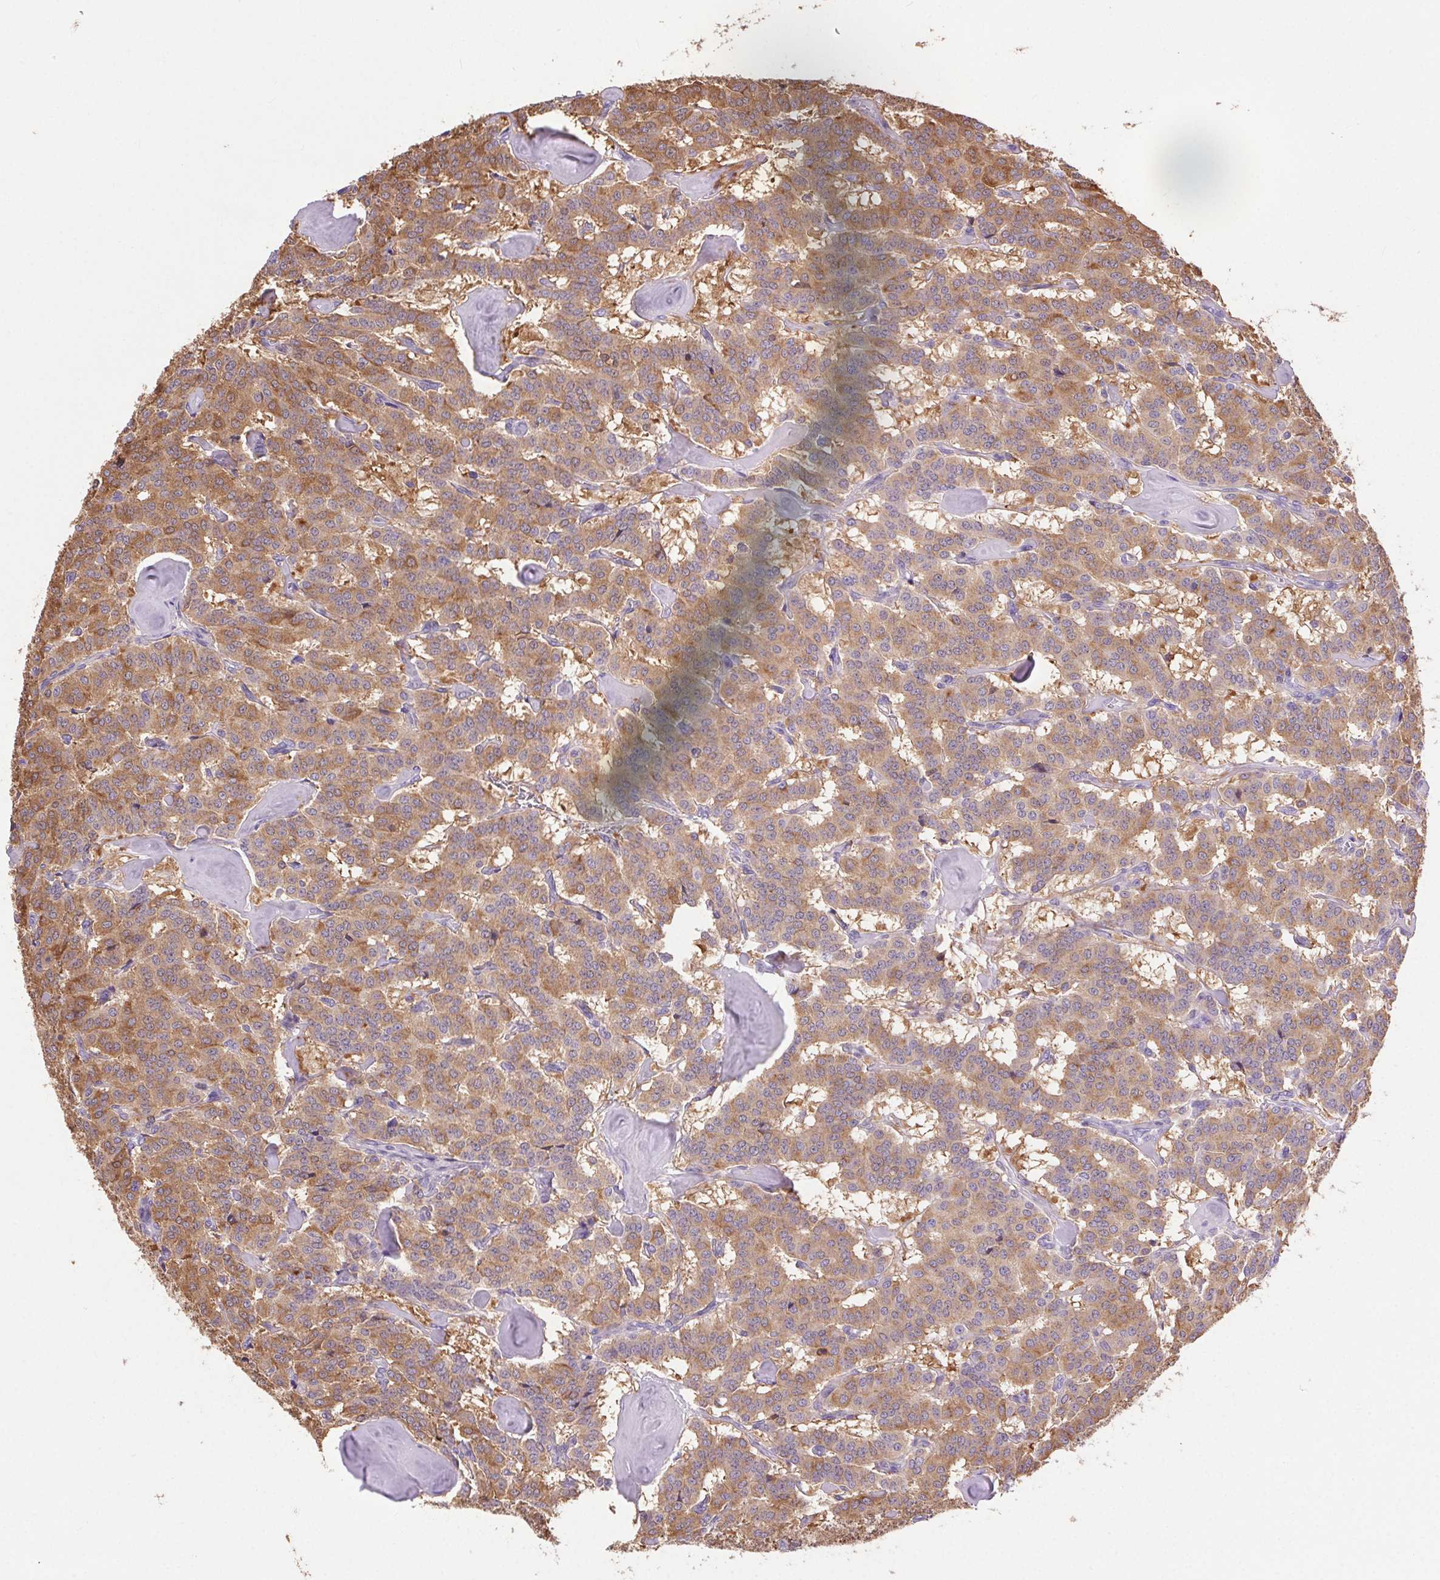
{"staining": {"intensity": "moderate", "quantity": ">75%", "location": "cytoplasmic/membranous"}, "tissue": "carcinoid", "cell_type": "Tumor cells", "image_type": "cancer", "snomed": [{"axis": "morphology", "description": "Carcinoid, malignant, NOS"}, {"axis": "topography", "description": "Lung"}], "caption": "IHC photomicrograph of human carcinoid stained for a protein (brown), which exhibits medium levels of moderate cytoplasmic/membranous expression in approximately >75% of tumor cells.", "gene": "SYT11", "patient": {"sex": "female", "age": 46}}